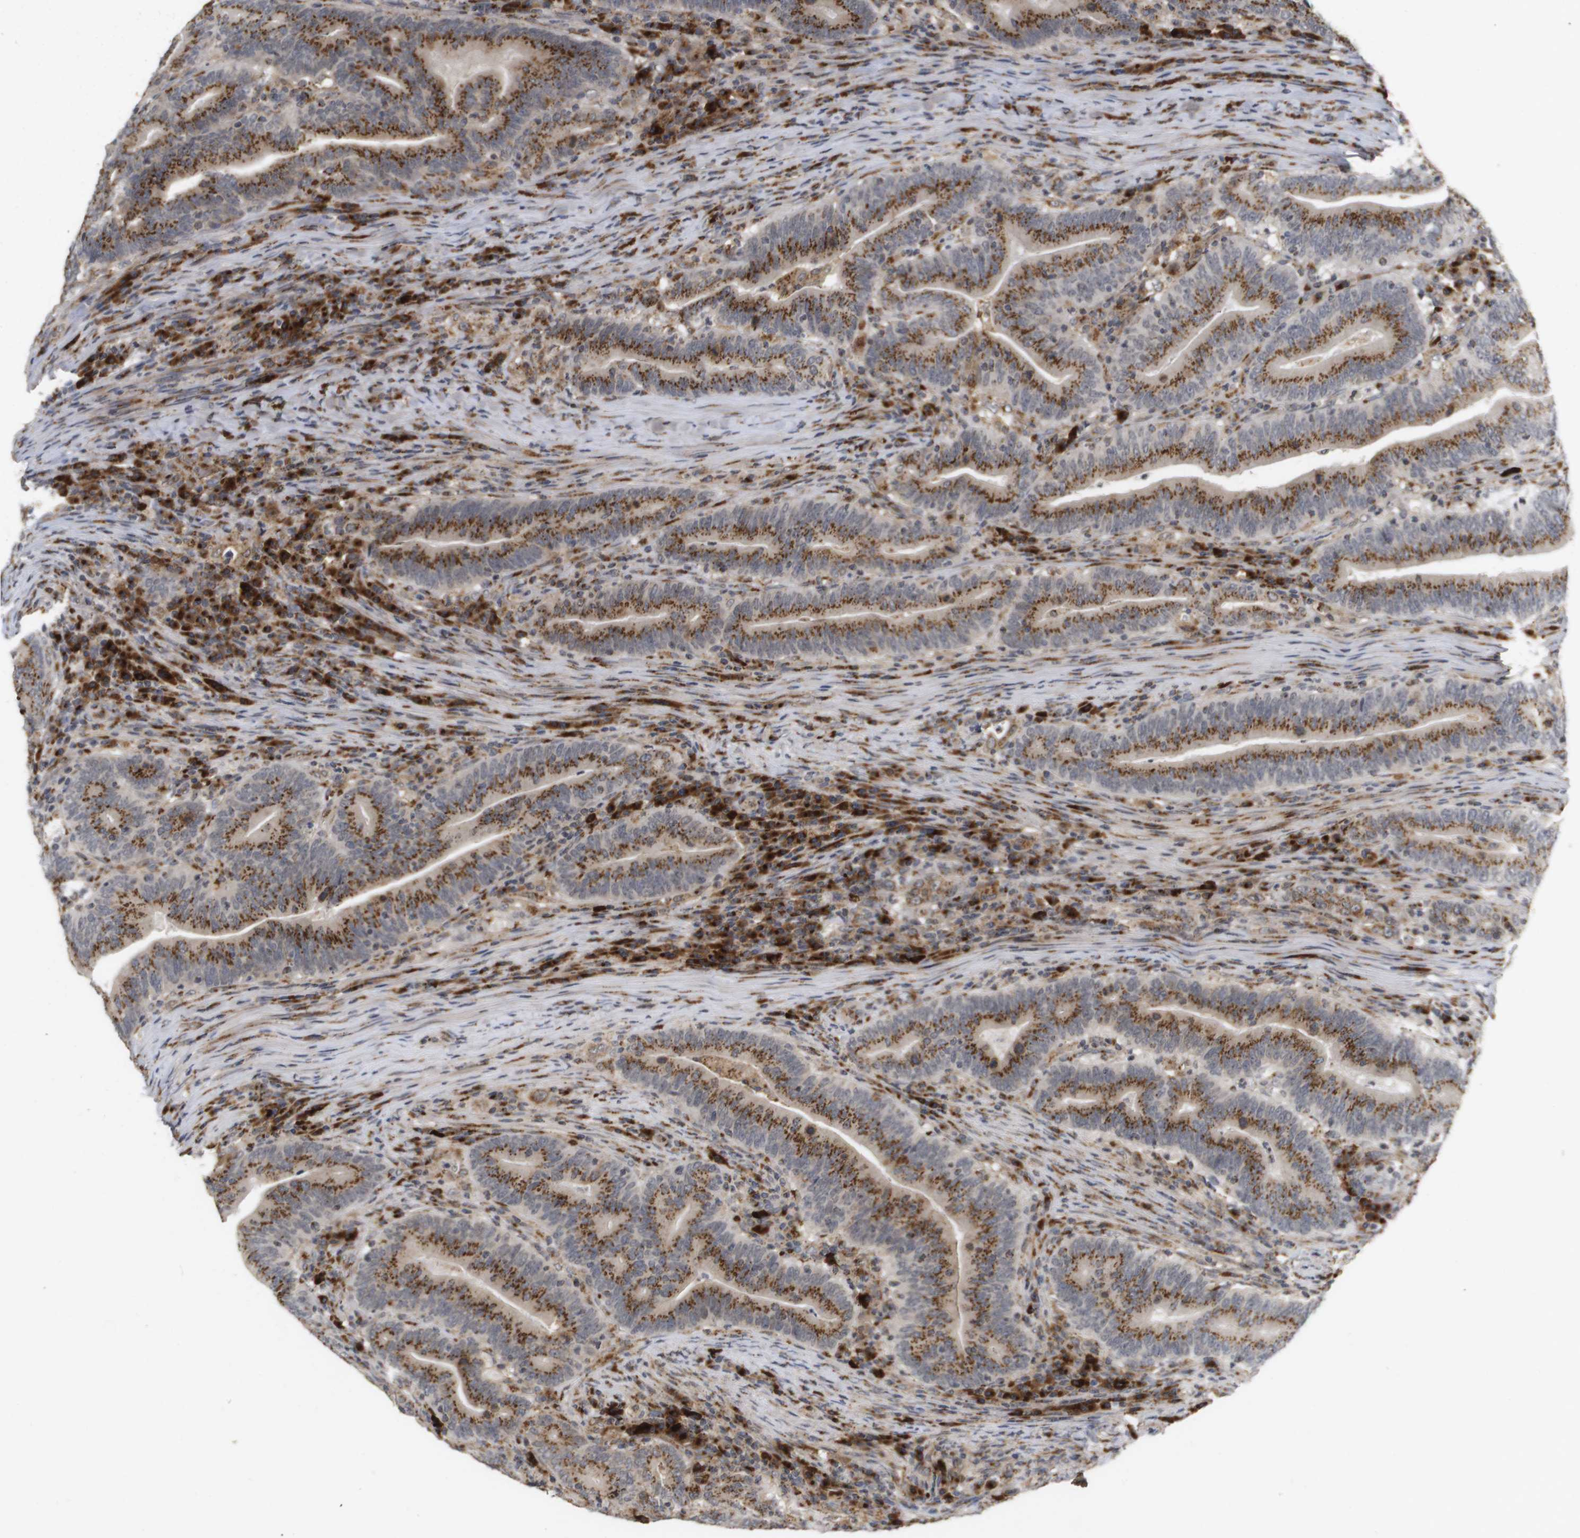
{"staining": {"intensity": "moderate", "quantity": ">75%", "location": "cytoplasmic/membranous"}, "tissue": "colorectal cancer", "cell_type": "Tumor cells", "image_type": "cancer", "snomed": [{"axis": "morphology", "description": "Normal tissue, NOS"}, {"axis": "morphology", "description": "Adenocarcinoma, NOS"}, {"axis": "topography", "description": "Colon"}], "caption": "Colorectal adenocarcinoma stained with immunohistochemistry (IHC) reveals moderate cytoplasmic/membranous positivity in approximately >75% of tumor cells. (Brightfield microscopy of DAB IHC at high magnification).", "gene": "ZFPL1", "patient": {"sex": "female", "age": 66}}